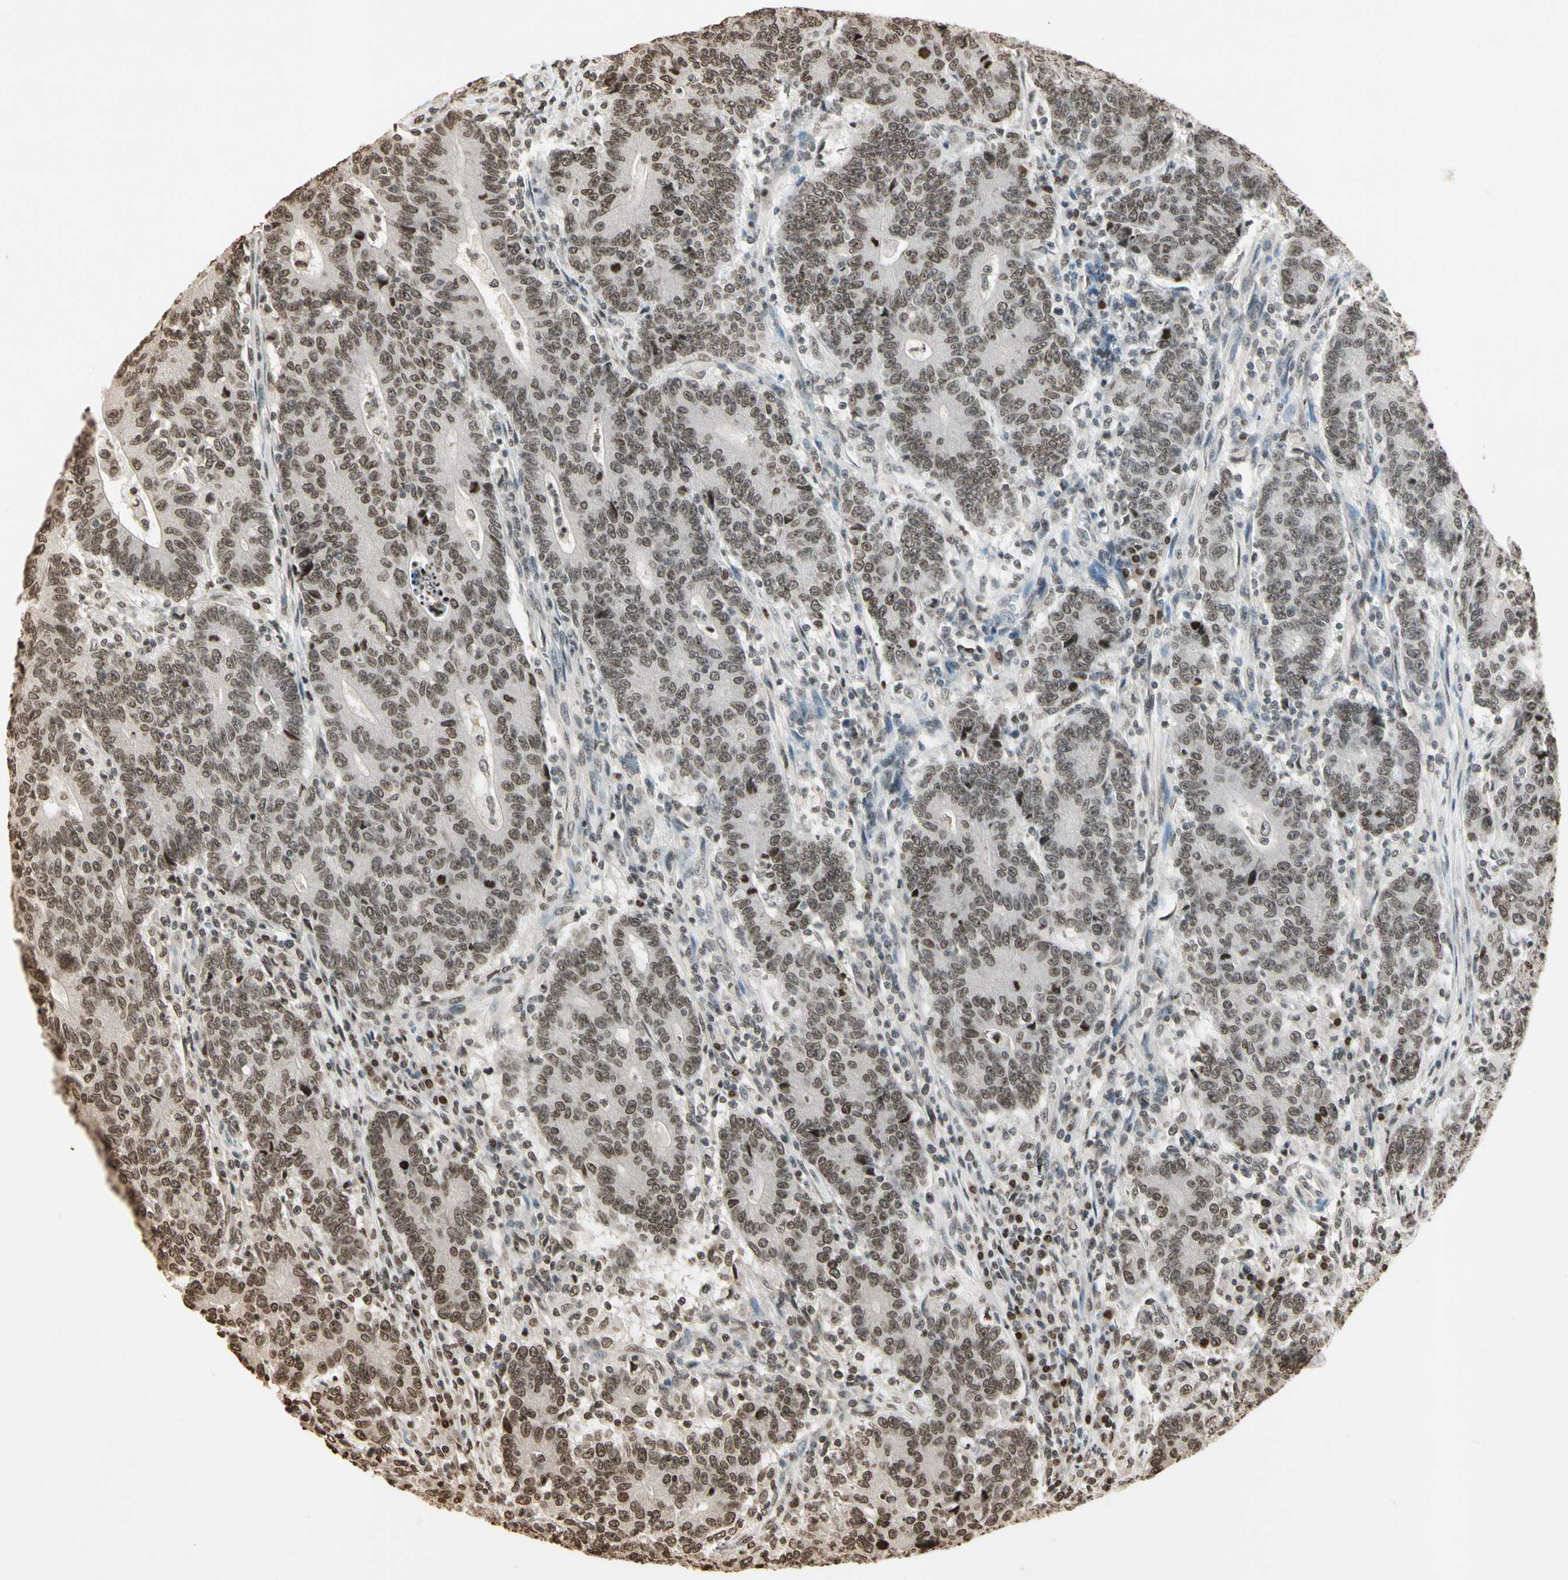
{"staining": {"intensity": "weak", "quantity": "25%-75%", "location": "nuclear"}, "tissue": "colorectal cancer", "cell_type": "Tumor cells", "image_type": "cancer", "snomed": [{"axis": "morphology", "description": "Normal tissue, NOS"}, {"axis": "morphology", "description": "Adenocarcinoma, NOS"}, {"axis": "topography", "description": "Colon"}], "caption": "Adenocarcinoma (colorectal) stained for a protein demonstrates weak nuclear positivity in tumor cells.", "gene": "TOP1", "patient": {"sex": "female", "age": 75}}